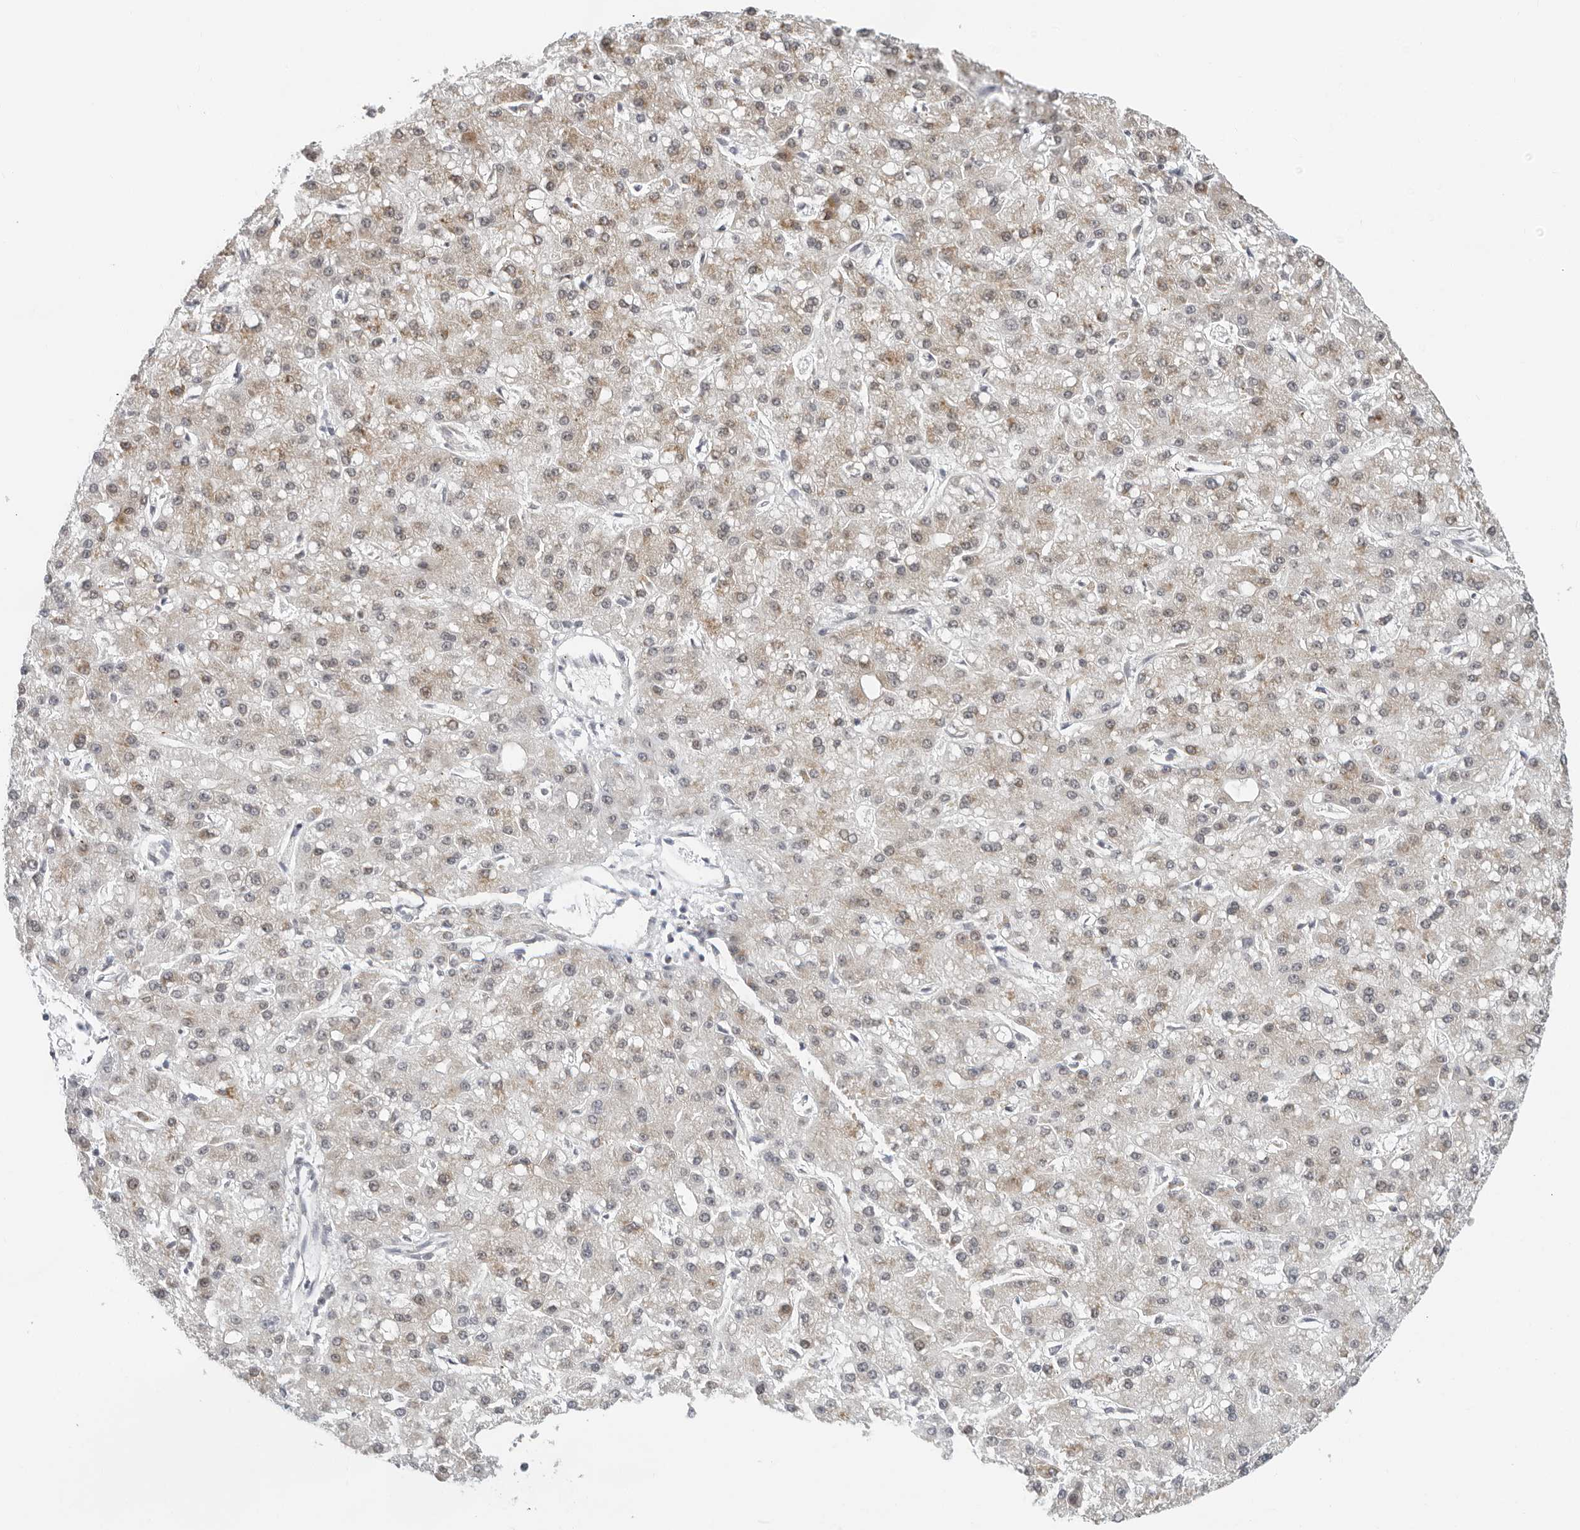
{"staining": {"intensity": "weak", "quantity": "25%-75%", "location": "cytoplasmic/membranous"}, "tissue": "liver cancer", "cell_type": "Tumor cells", "image_type": "cancer", "snomed": [{"axis": "morphology", "description": "Carcinoma, Hepatocellular, NOS"}, {"axis": "topography", "description": "Liver"}], "caption": "Tumor cells exhibit low levels of weak cytoplasmic/membranous staining in approximately 25%-75% of cells in liver cancer (hepatocellular carcinoma). (DAB (3,3'-diaminobenzidine) = brown stain, brightfield microscopy at high magnification).", "gene": "TOX4", "patient": {"sex": "male", "age": 67}}